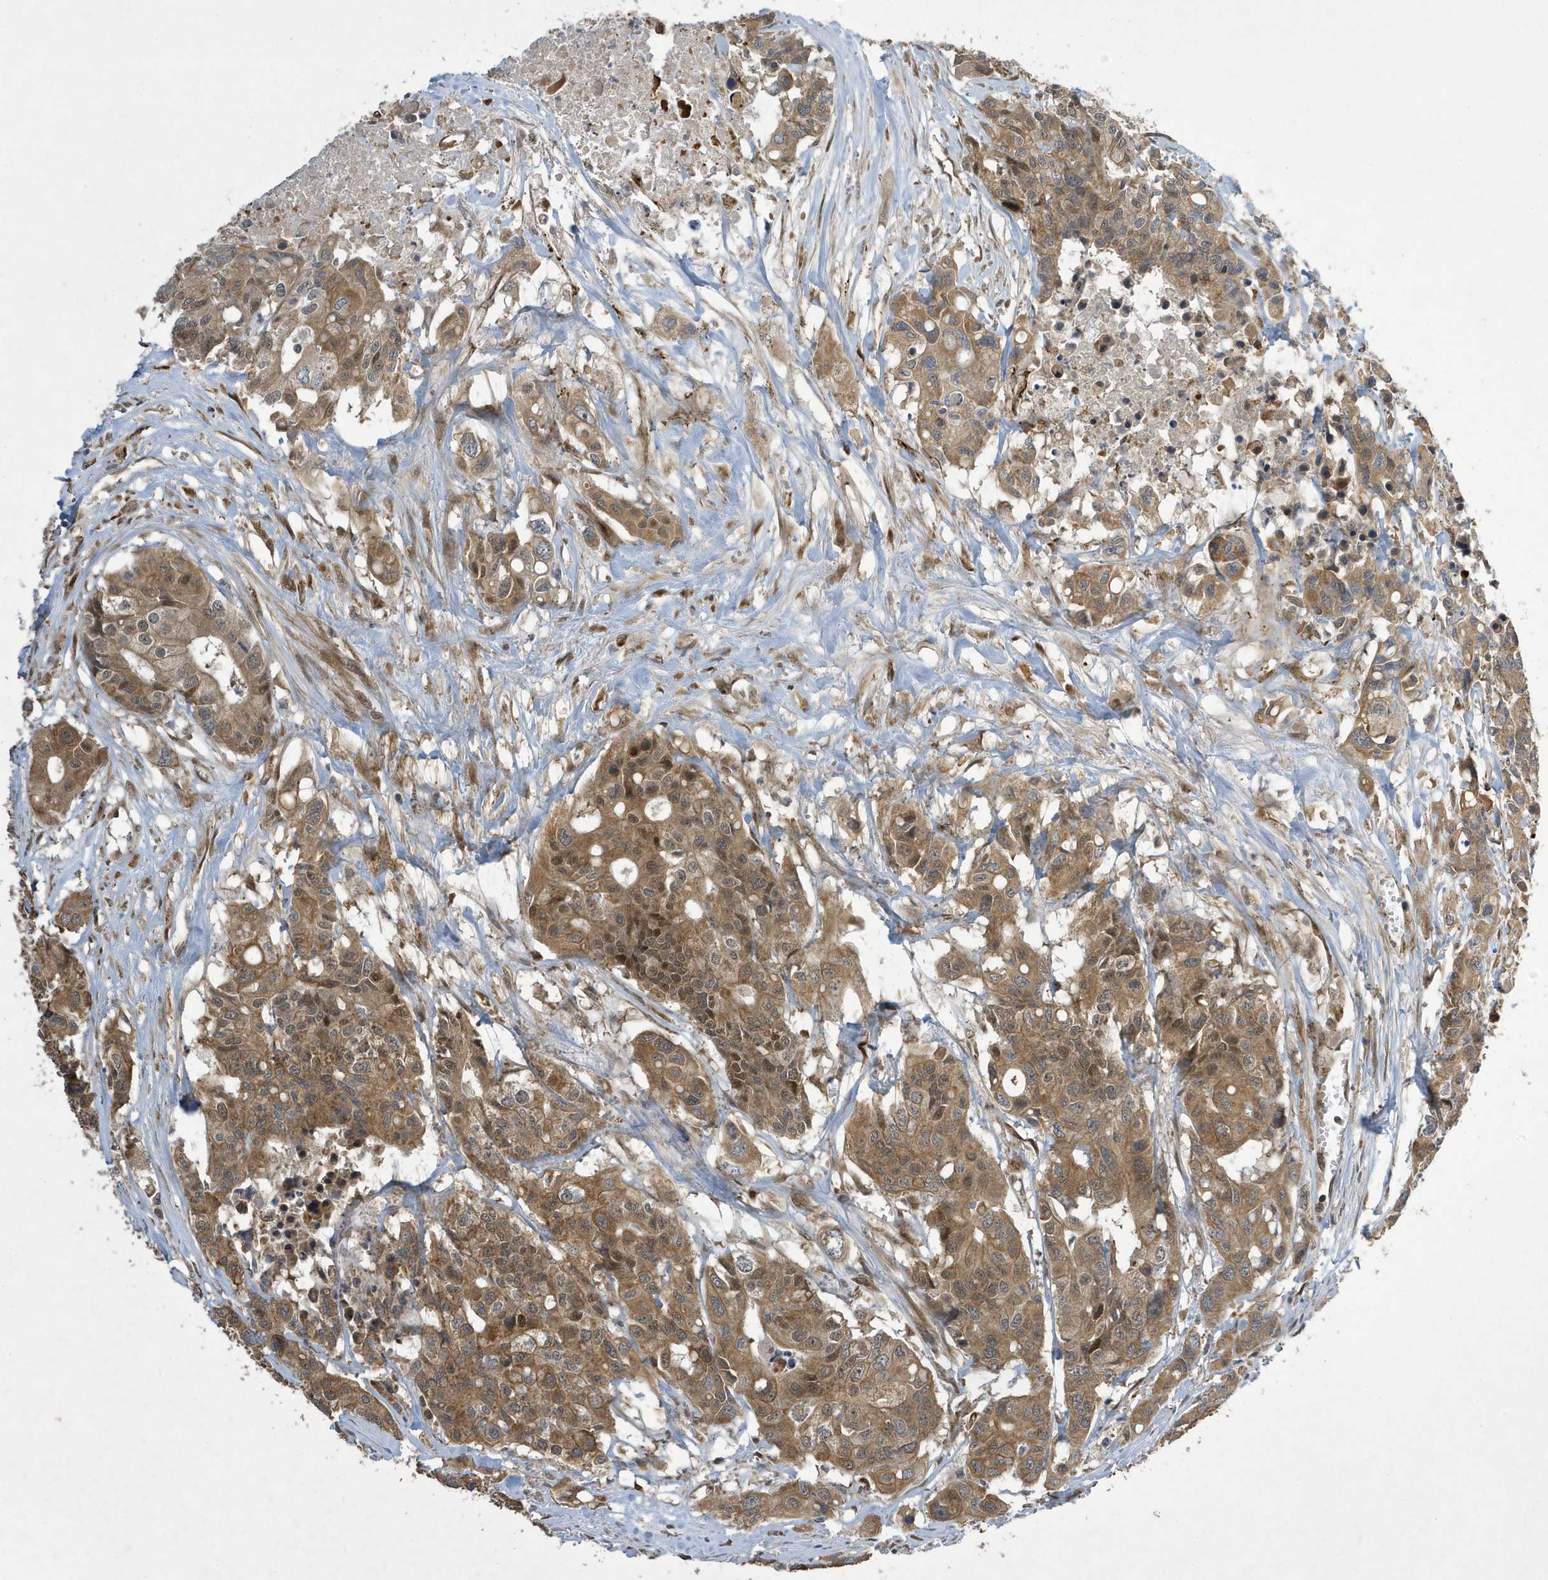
{"staining": {"intensity": "moderate", "quantity": ">75%", "location": "cytoplasmic/membranous,nuclear"}, "tissue": "colorectal cancer", "cell_type": "Tumor cells", "image_type": "cancer", "snomed": [{"axis": "morphology", "description": "Adenocarcinoma, NOS"}, {"axis": "topography", "description": "Colon"}], "caption": "Adenocarcinoma (colorectal) tissue exhibits moderate cytoplasmic/membranous and nuclear positivity in approximately >75% of tumor cells", "gene": "NCOA7", "patient": {"sex": "male", "age": 77}}